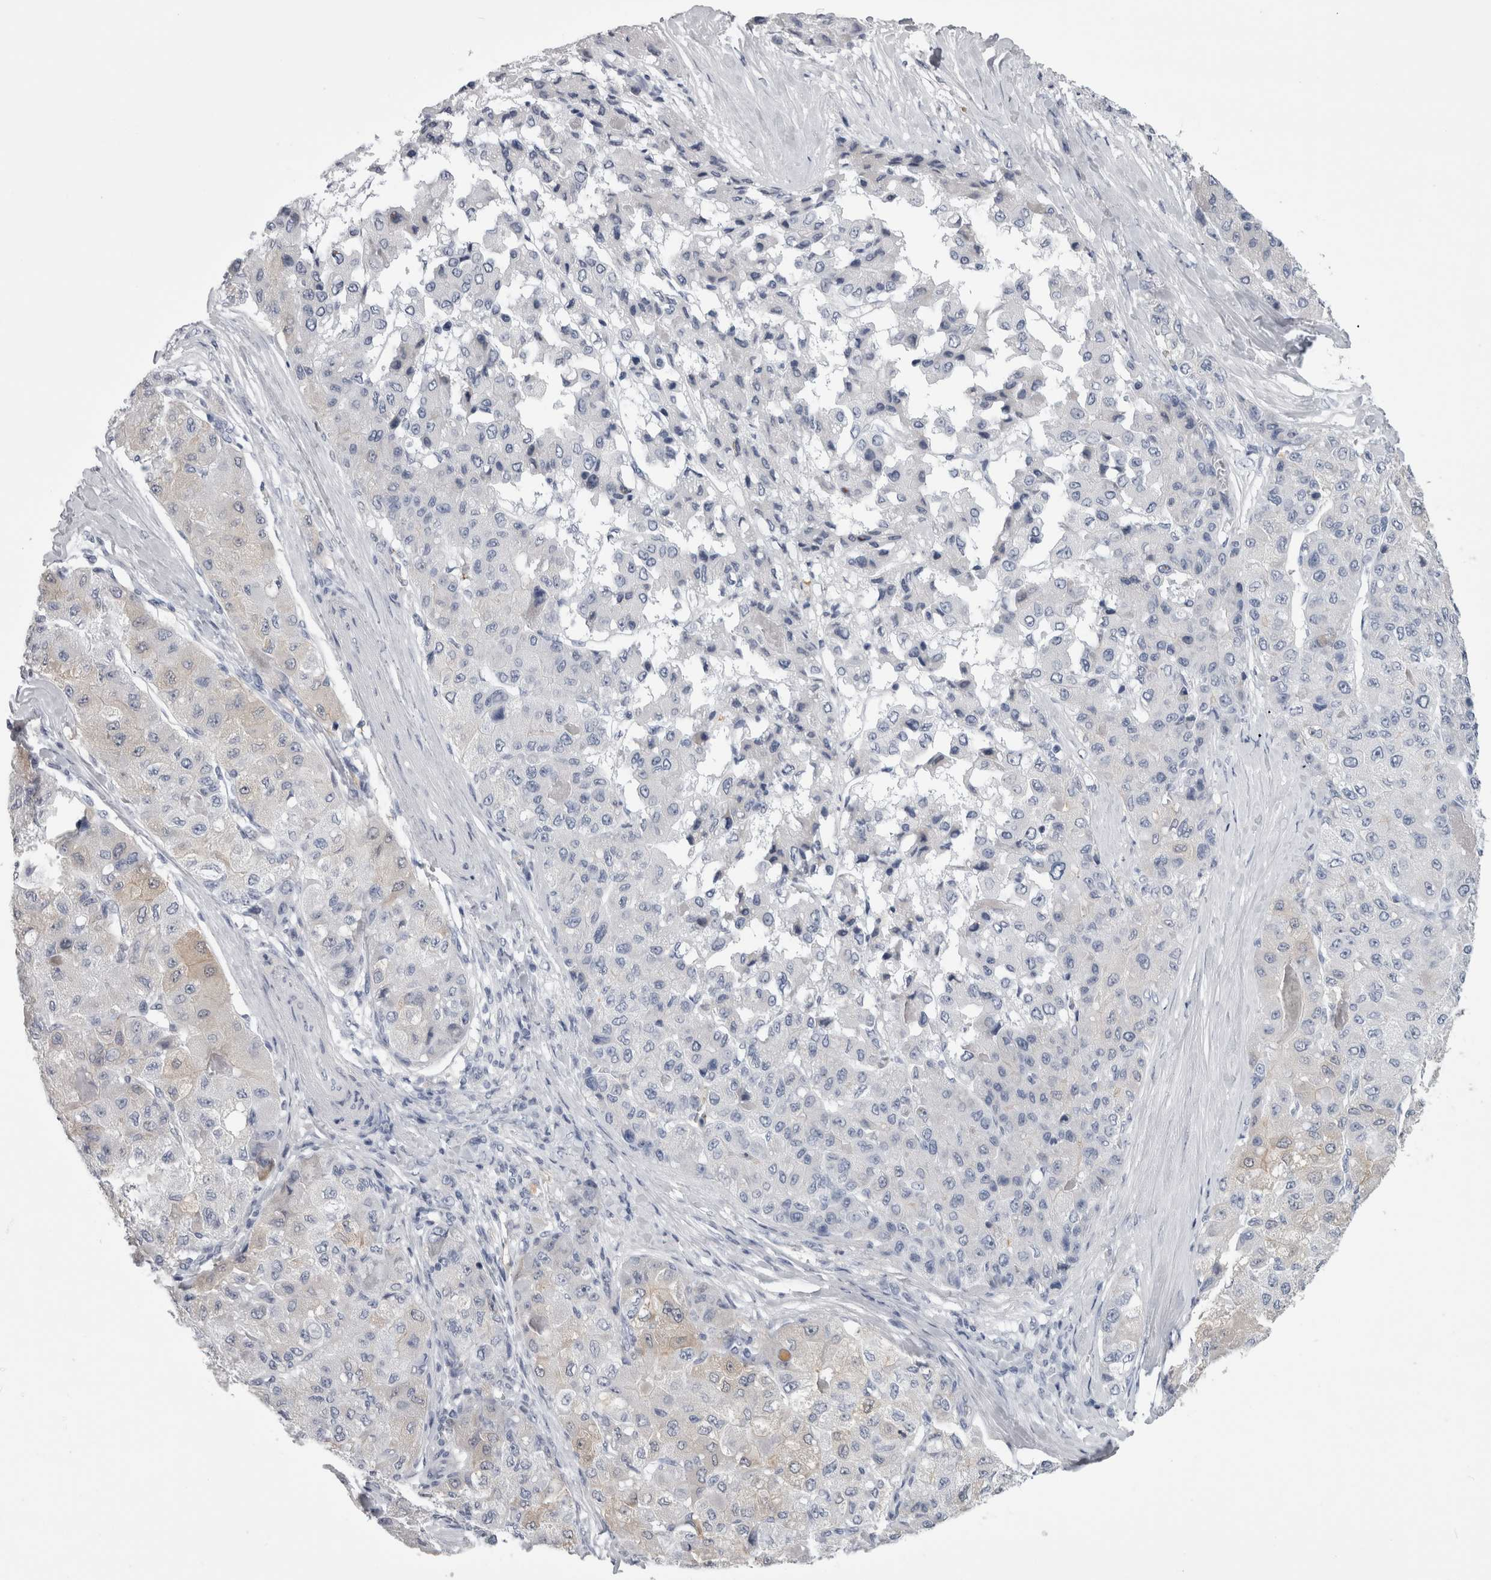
{"staining": {"intensity": "negative", "quantity": "none", "location": "none"}, "tissue": "liver cancer", "cell_type": "Tumor cells", "image_type": "cancer", "snomed": [{"axis": "morphology", "description": "Carcinoma, Hepatocellular, NOS"}, {"axis": "topography", "description": "Liver"}], "caption": "The photomicrograph reveals no staining of tumor cells in hepatocellular carcinoma (liver). (DAB IHC, high magnification).", "gene": "ALDH8A1", "patient": {"sex": "male", "age": 80}}